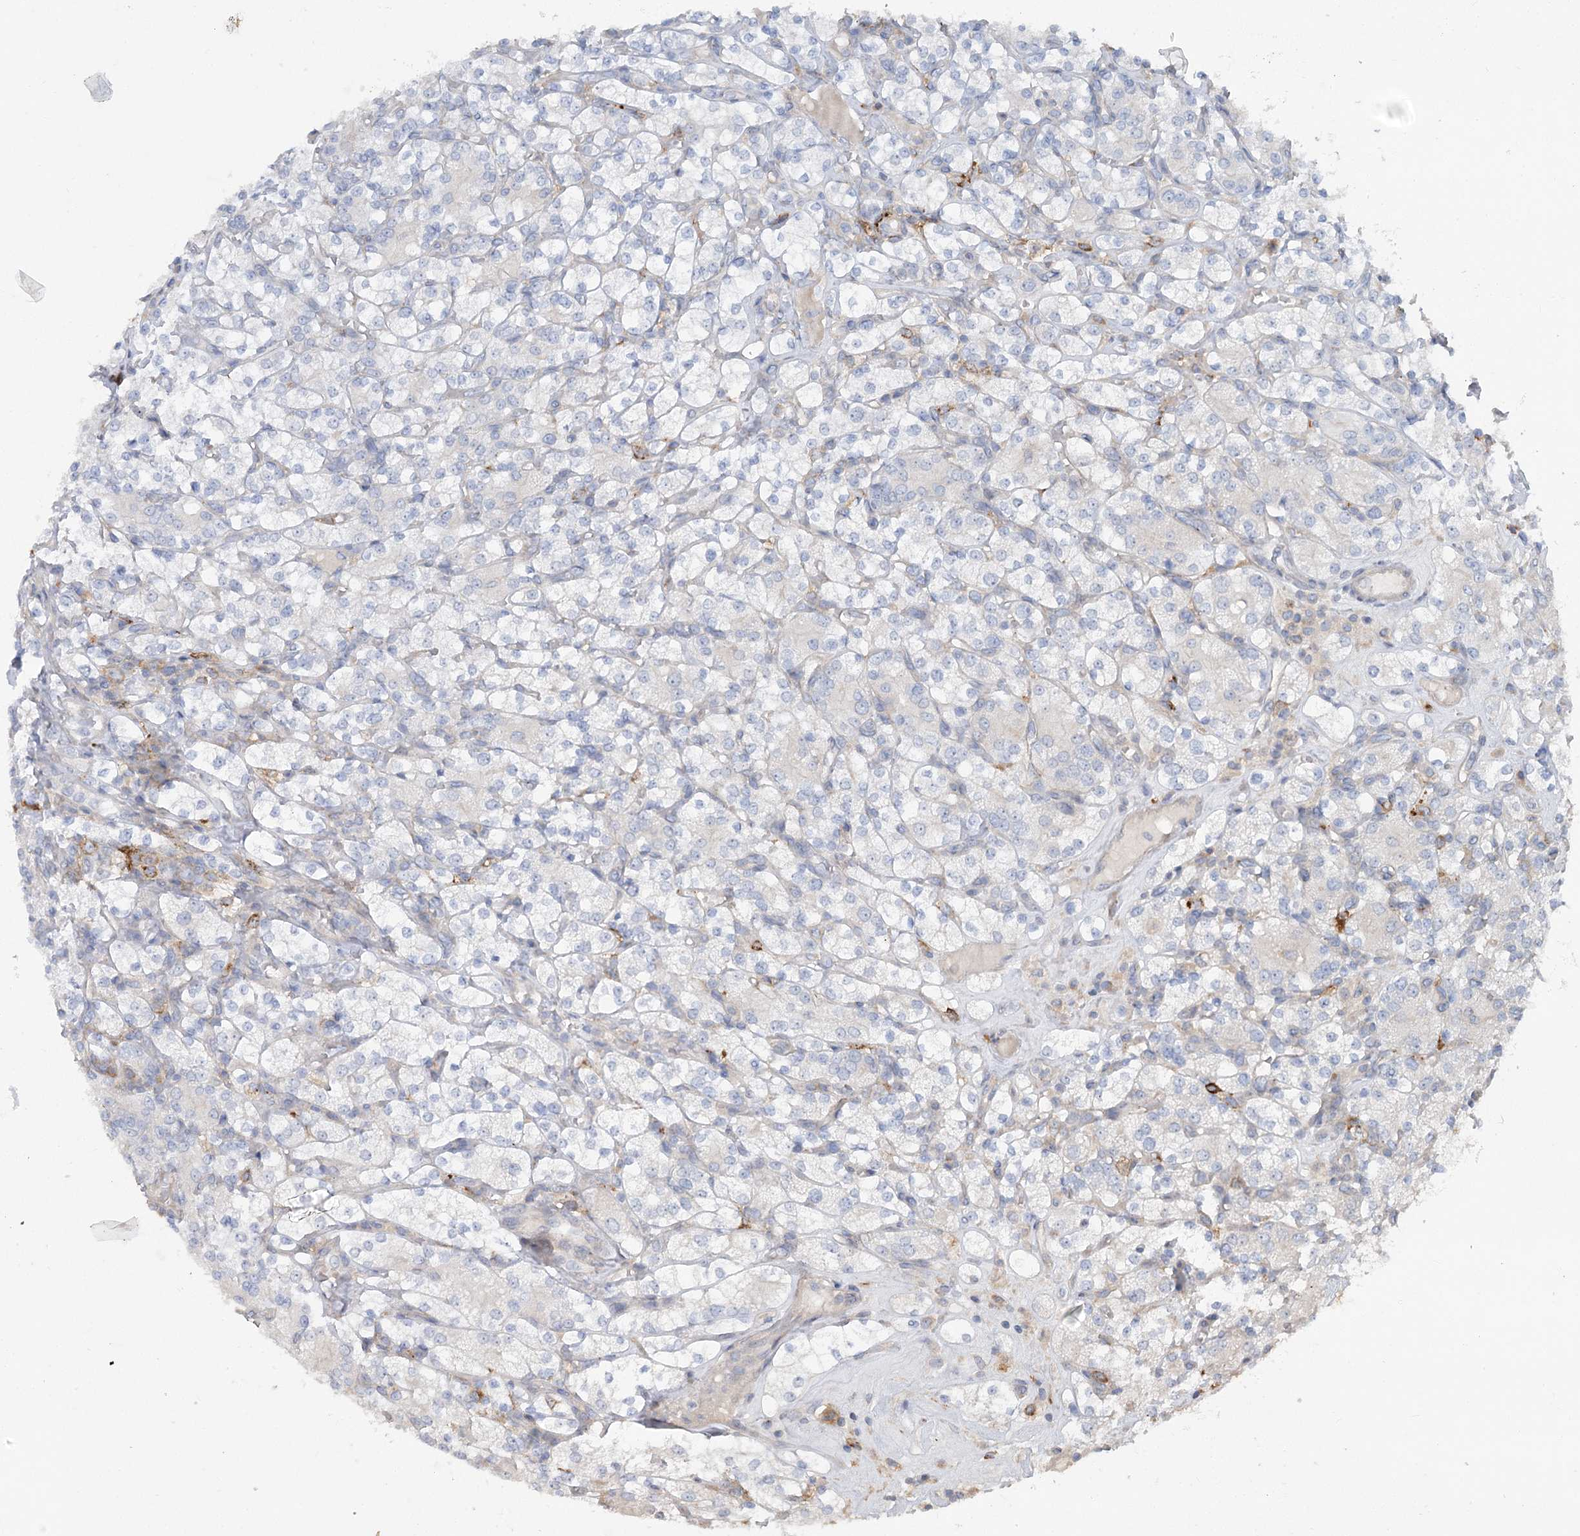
{"staining": {"intensity": "negative", "quantity": "none", "location": "none"}, "tissue": "renal cancer", "cell_type": "Tumor cells", "image_type": "cancer", "snomed": [{"axis": "morphology", "description": "Adenocarcinoma, NOS"}, {"axis": "topography", "description": "Kidney"}], "caption": "Human adenocarcinoma (renal) stained for a protein using IHC demonstrates no staining in tumor cells.", "gene": "SCN11A", "patient": {"sex": "male", "age": 77}}